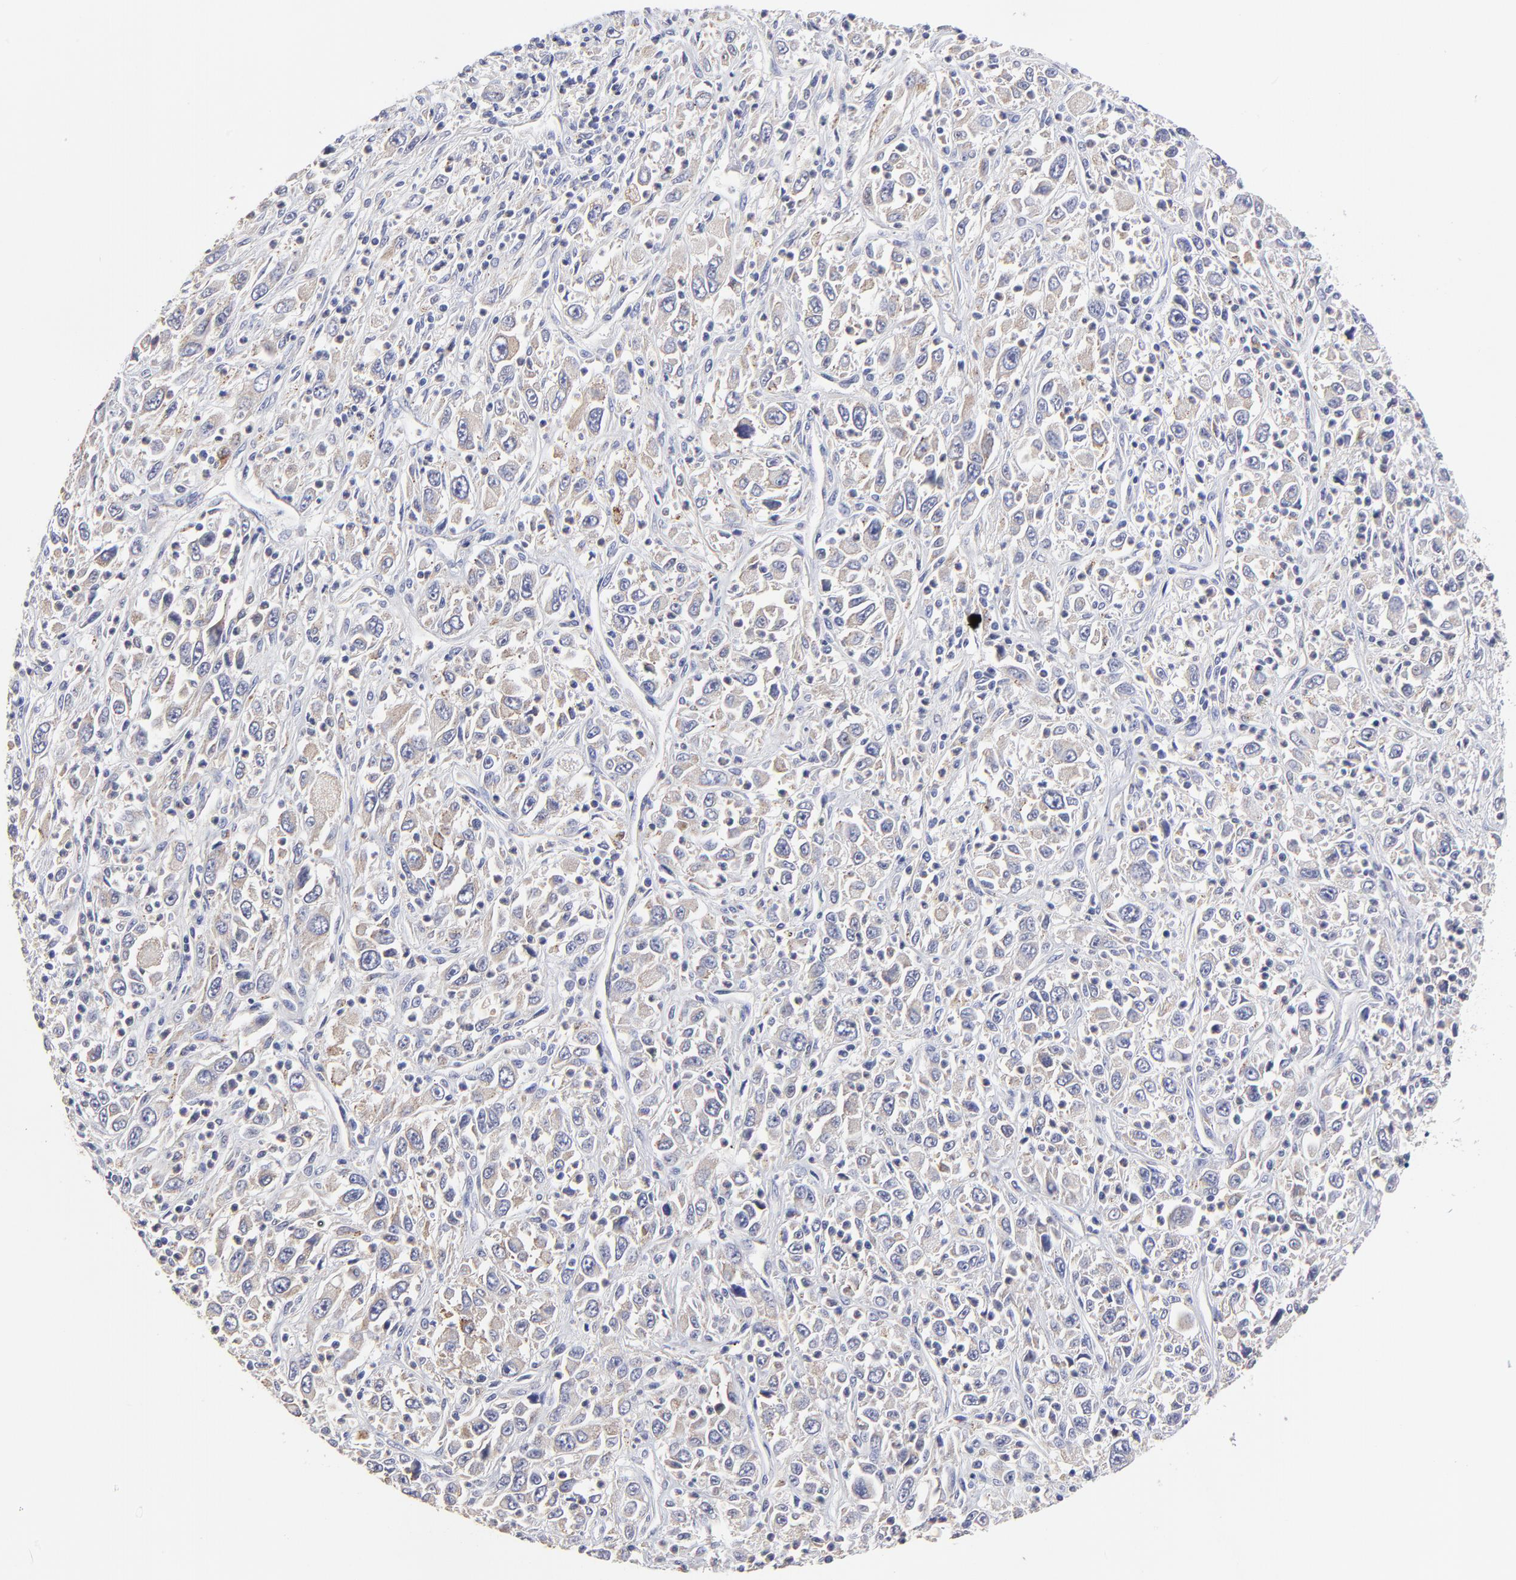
{"staining": {"intensity": "weak", "quantity": "25%-75%", "location": "cytoplasmic/membranous"}, "tissue": "melanoma", "cell_type": "Tumor cells", "image_type": "cancer", "snomed": [{"axis": "morphology", "description": "Malignant melanoma, Metastatic site"}, {"axis": "topography", "description": "Skin"}], "caption": "IHC of malignant melanoma (metastatic site) reveals low levels of weak cytoplasmic/membranous expression in approximately 25%-75% of tumor cells.", "gene": "GCSAM", "patient": {"sex": "female", "age": 56}}